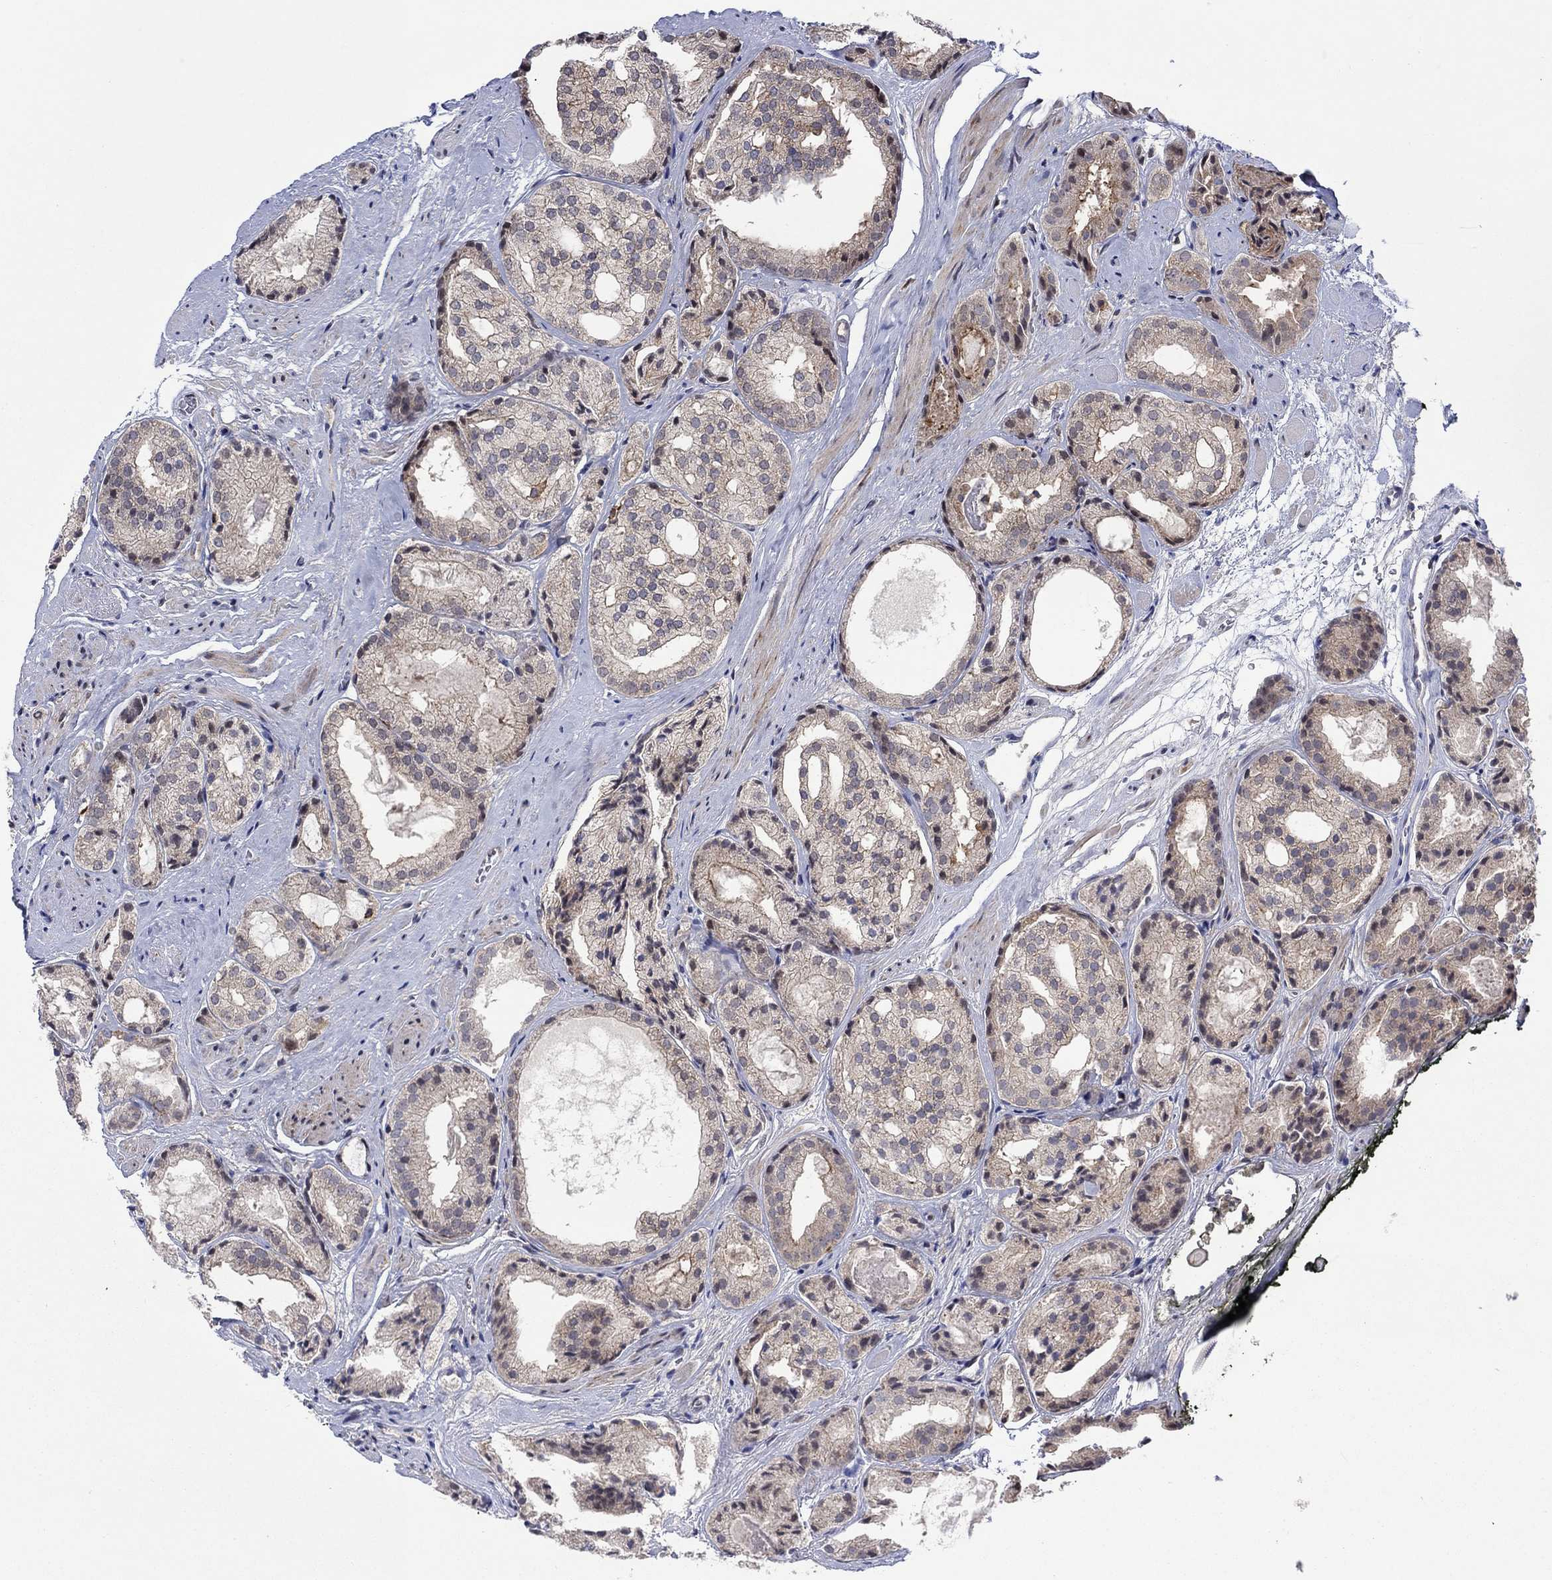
{"staining": {"intensity": "moderate", "quantity": "25%-75%", "location": "cytoplasmic/membranous"}, "tissue": "prostate cancer", "cell_type": "Tumor cells", "image_type": "cancer", "snomed": [{"axis": "morphology", "description": "Adenocarcinoma, Low grade"}, {"axis": "topography", "description": "Prostate"}], "caption": "IHC of prostate cancer (low-grade adenocarcinoma) shows medium levels of moderate cytoplasmic/membranous staining in approximately 25%-75% of tumor cells.", "gene": "SLC35F2", "patient": {"sex": "male", "age": 69}}